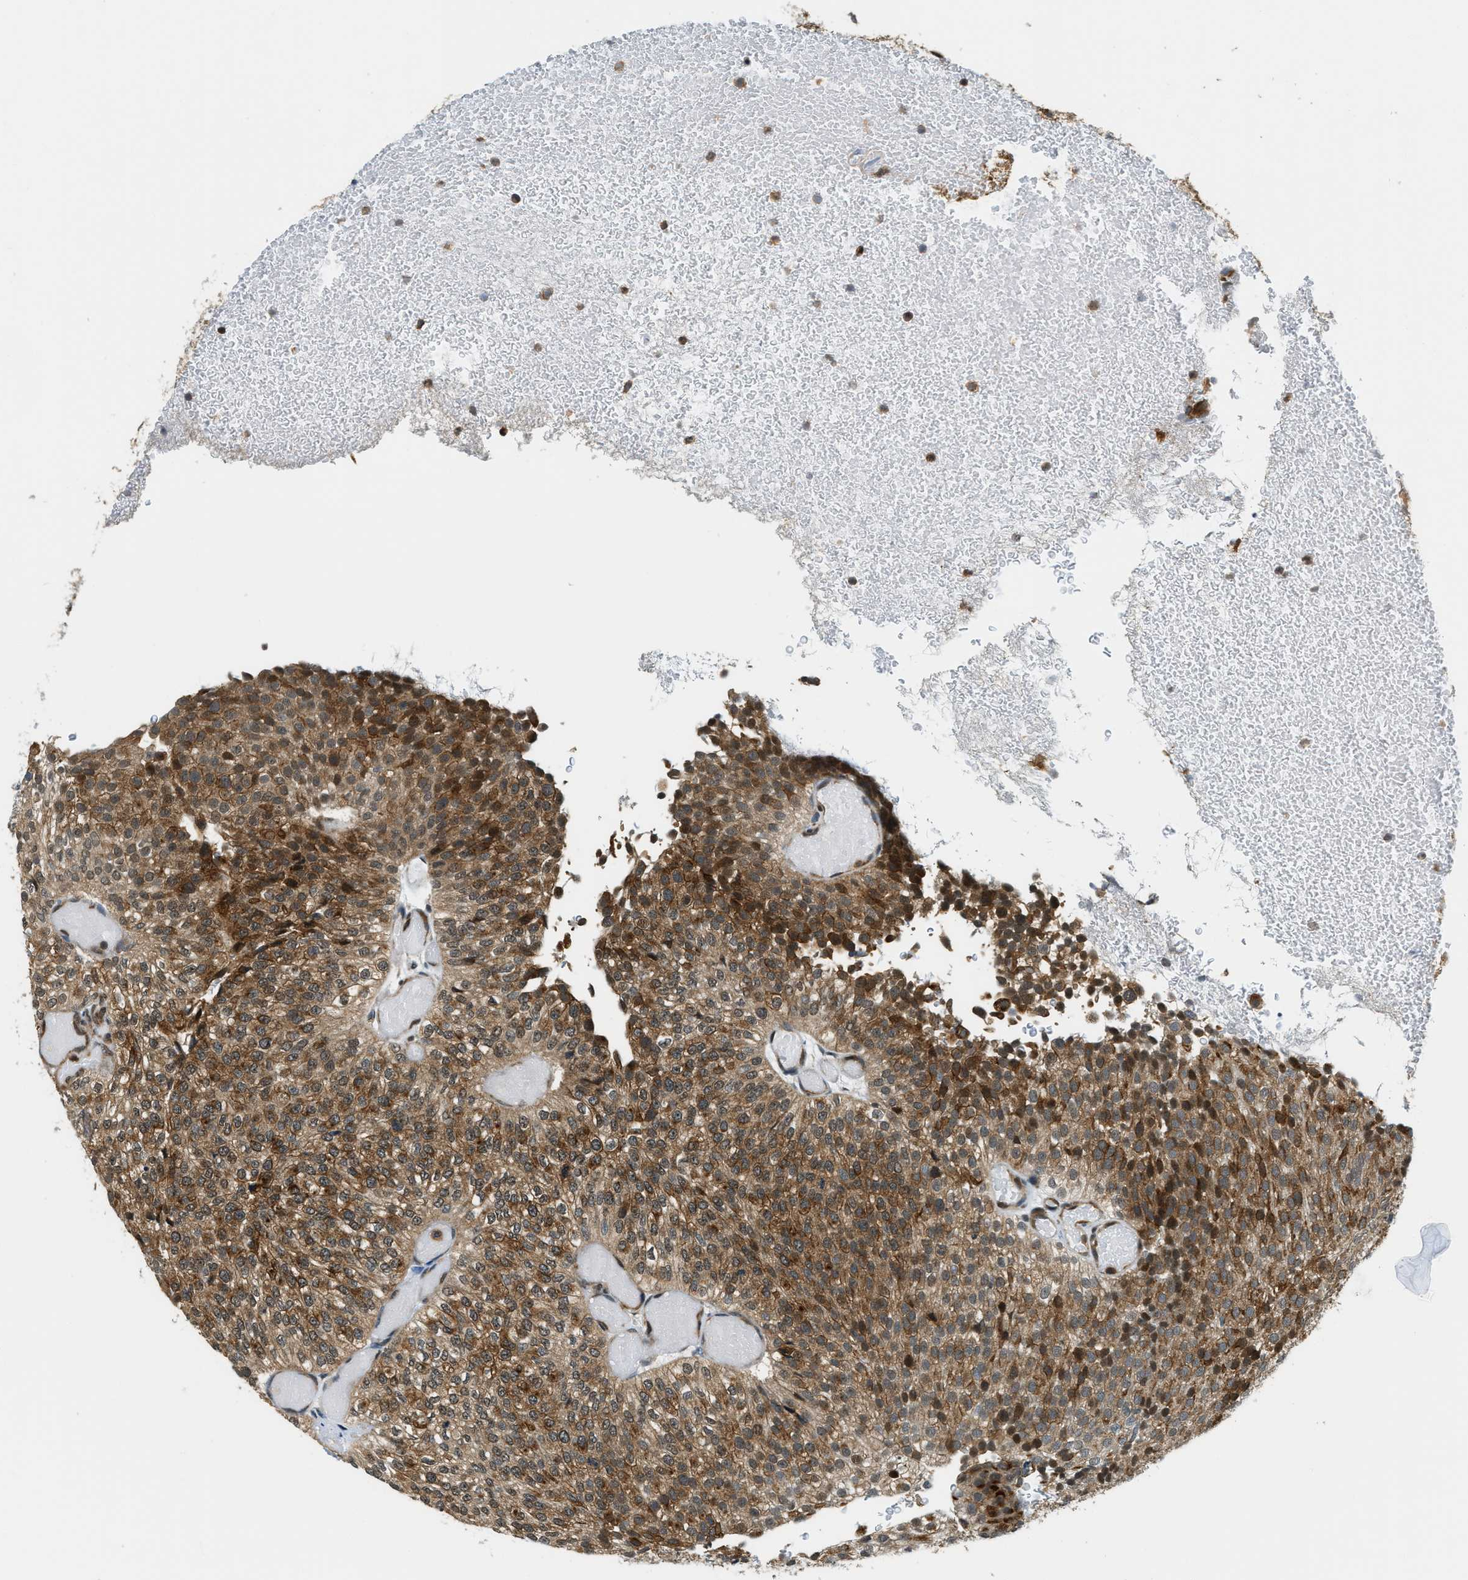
{"staining": {"intensity": "strong", "quantity": ">75%", "location": "cytoplasmic/membranous"}, "tissue": "urothelial cancer", "cell_type": "Tumor cells", "image_type": "cancer", "snomed": [{"axis": "morphology", "description": "Urothelial carcinoma, Low grade"}, {"axis": "topography", "description": "Urinary bladder"}], "caption": "IHC (DAB) staining of urothelial cancer demonstrates strong cytoplasmic/membranous protein positivity in approximately >75% of tumor cells. The staining was performed using DAB to visualize the protein expression in brown, while the nuclei were stained in blue with hematoxylin (Magnification: 20x).", "gene": "RAB11FIP1", "patient": {"sex": "male", "age": 78}}